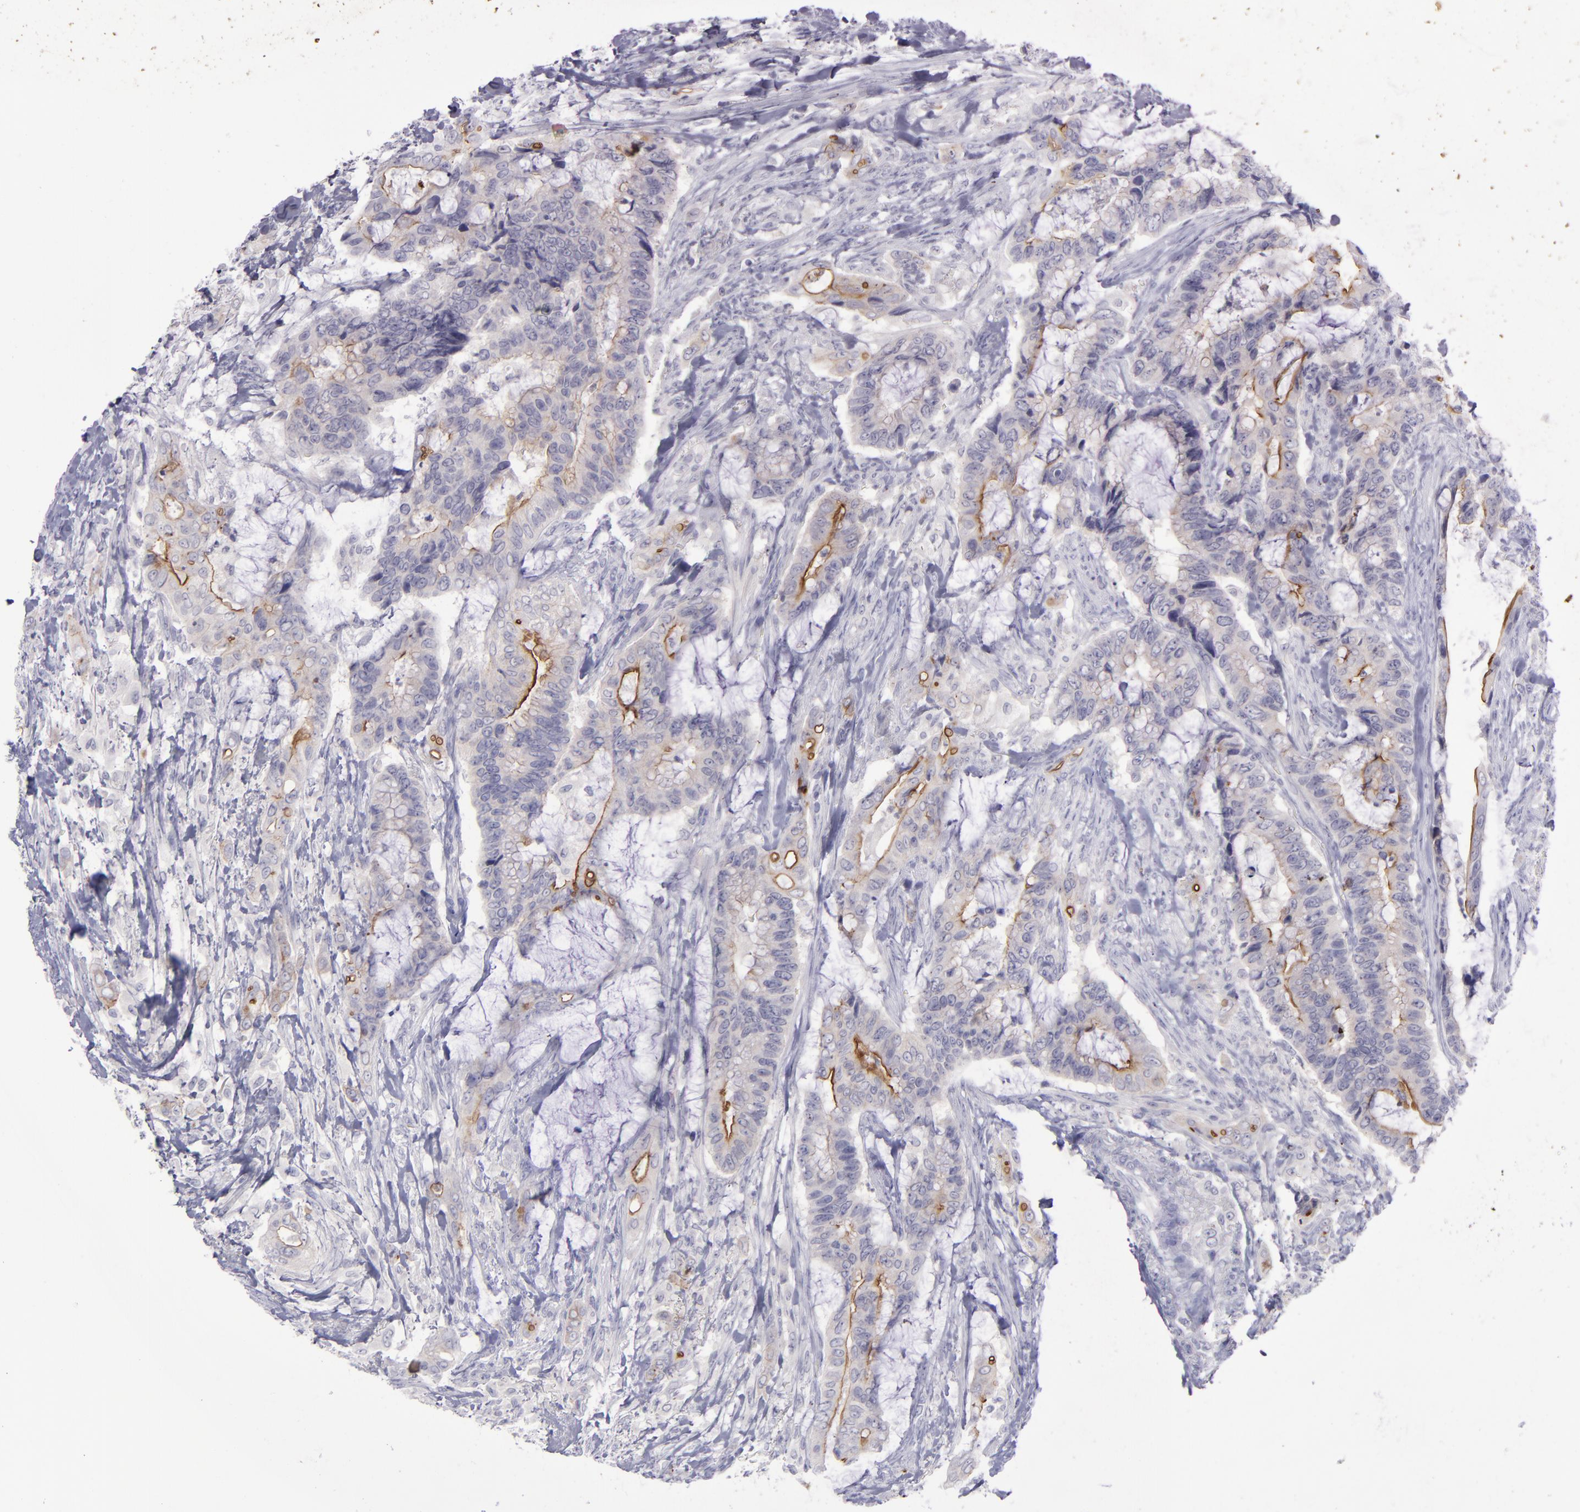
{"staining": {"intensity": "weak", "quantity": "25%-75%", "location": "cytoplasmic/membranous"}, "tissue": "colorectal cancer", "cell_type": "Tumor cells", "image_type": "cancer", "snomed": [{"axis": "morphology", "description": "Adenocarcinoma, NOS"}, {"axis": "topography", "description": "Rectum"}], "caption": "About 25%-75% of tumor cells in human colorectal adenocarcinoma demonstrate weak cytoplasmic/membranous protein expression as visualized by brown immunohistochemical staining.", "gene": "EVPL", "patient": {"sex": "female", "age": 59}}